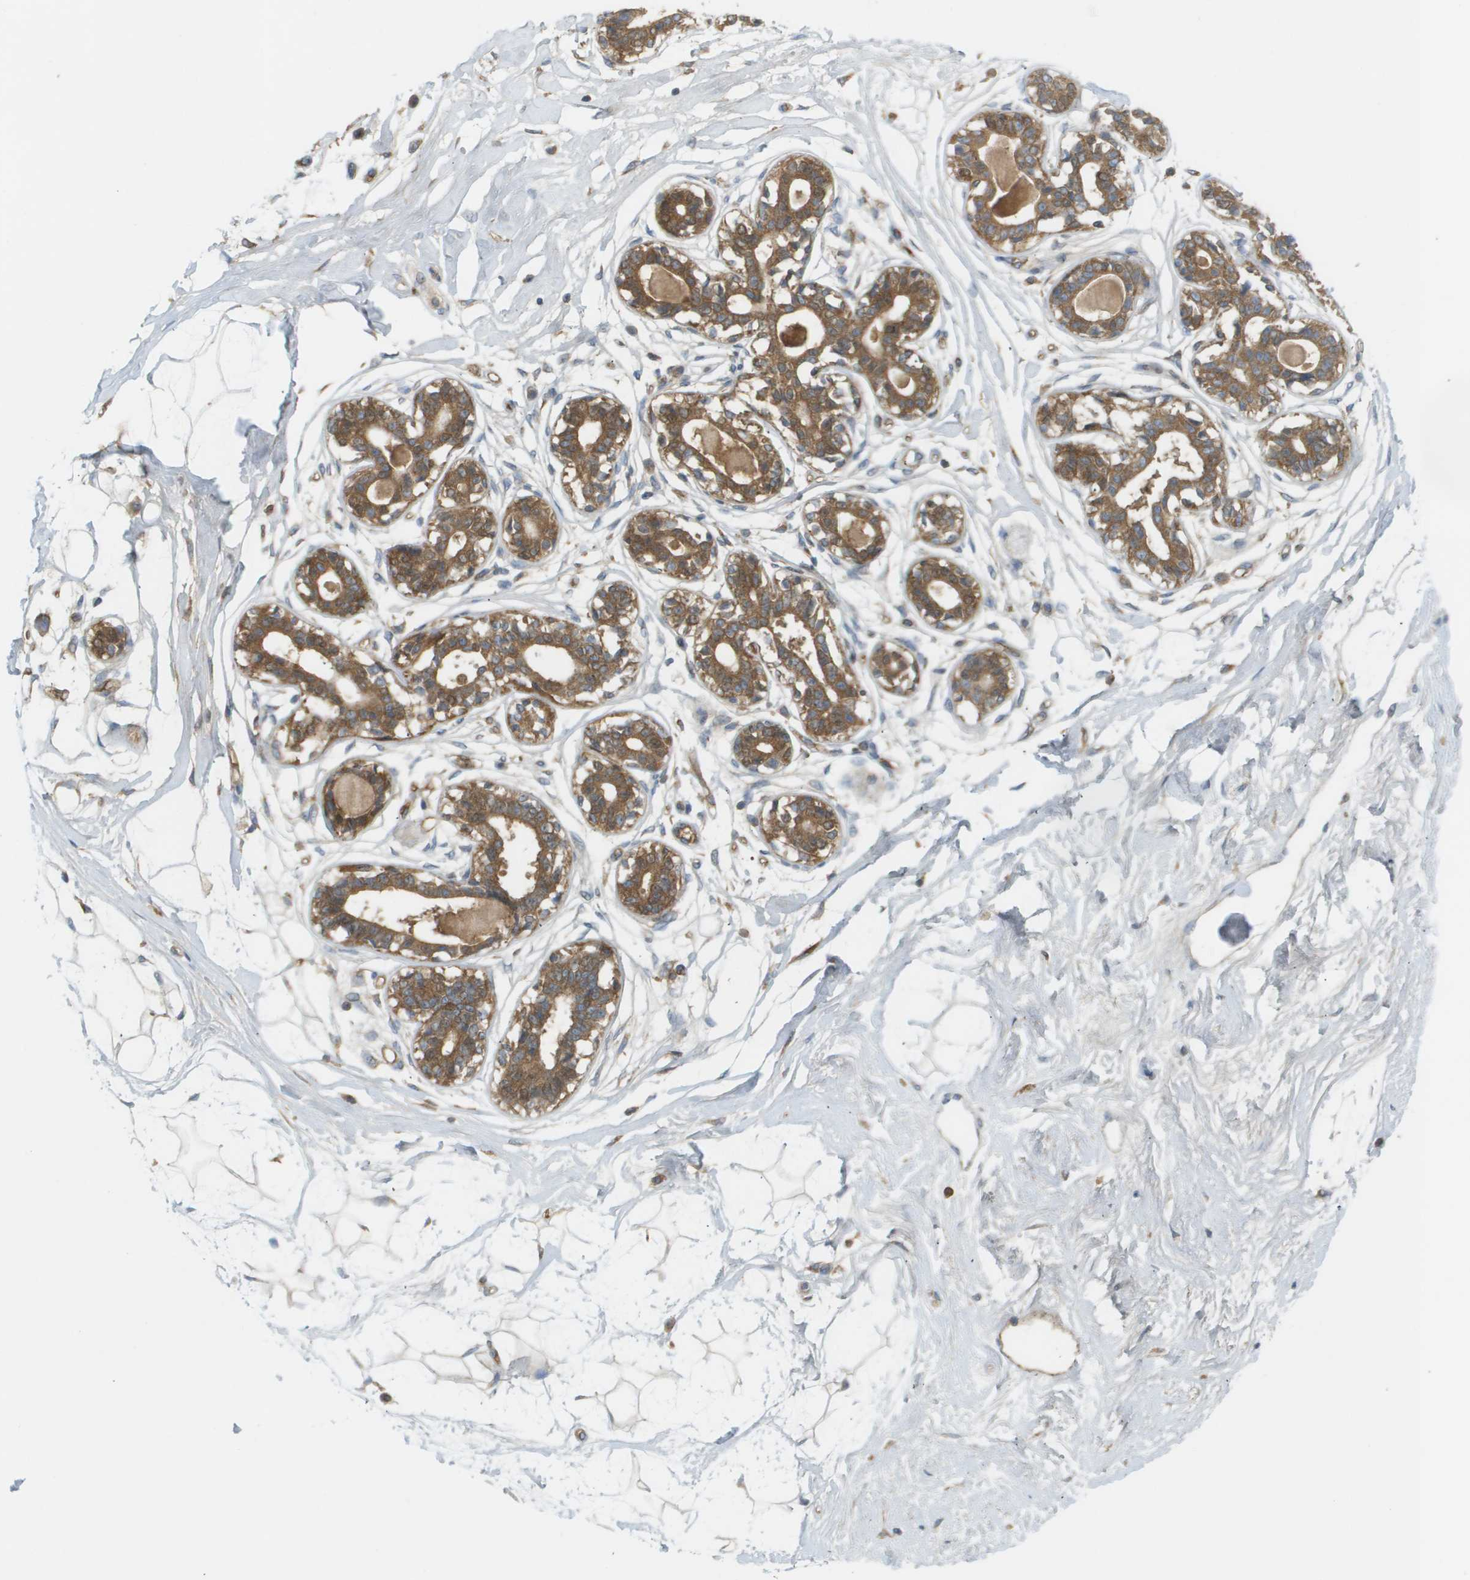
{"staining": {"intensity": "negative", "quantity": "none", "location": "none"}, "tissue": "breast", "cell_type": "Adipocytes", "image_type": "normal", "snomed": [{"axis": "morphology", "description": "Normal tissue, NOS"}, {"axis": "topography", "description": "Breast"}], "caption": "DAB (3,3'-diaminobenzidine) immunohistochemical staining of unremarkable human breast shows no significant positivity in adipocytes. (Stains: DAB immunohistochemistry (IHC) with hematoxylin counter stain, Microscopy: brightfield microscopy at high magnification).", "gene": "PROC", "patient": {"sex": "female", "age": 45}}